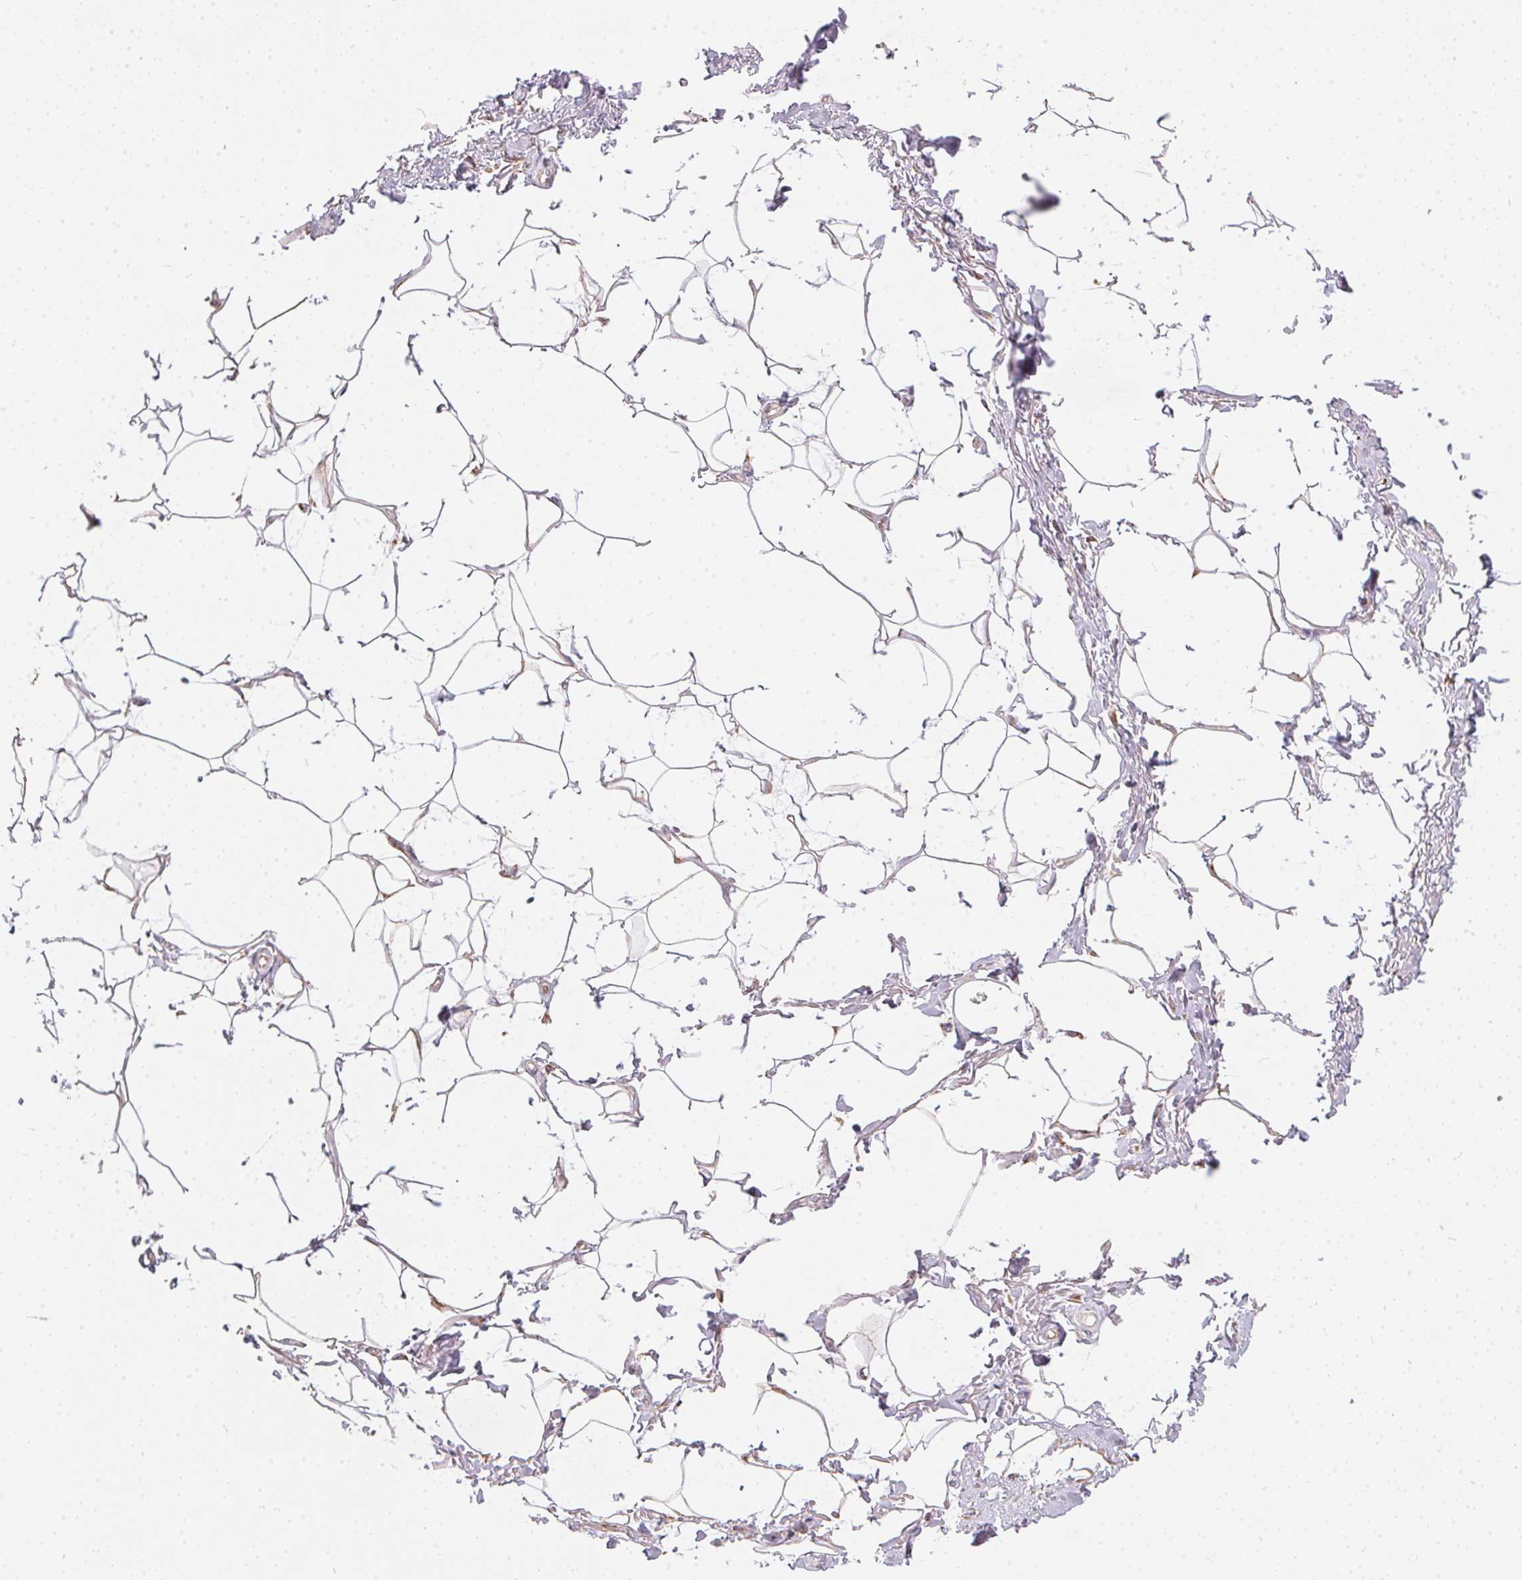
{"staining": {"intensity": "weak", "quantity": "<25%", "location": "cytoplasmic/membranous"}, "tissue": "adipose tissue", "cell_type": "Adipocytes", "image_type": "normal", "snomed": [{"axis": "morphology", "description": "Normal tissue, NOS"}, {"axis": "topography", "description": "Peripheral nerve tissue"}], "caption": "IHC photomicrograph of unremarkable adipose tissue: human adipose tissue stained with DAB shows no significant protein staining in adipocytes. Brightfield microscopy of IHC stained with DAB (brown) and hematoxylin (blue), captured at high magnification.", "gene": "VWA5B2", "patient": {"sex": "male", "age": 51}}